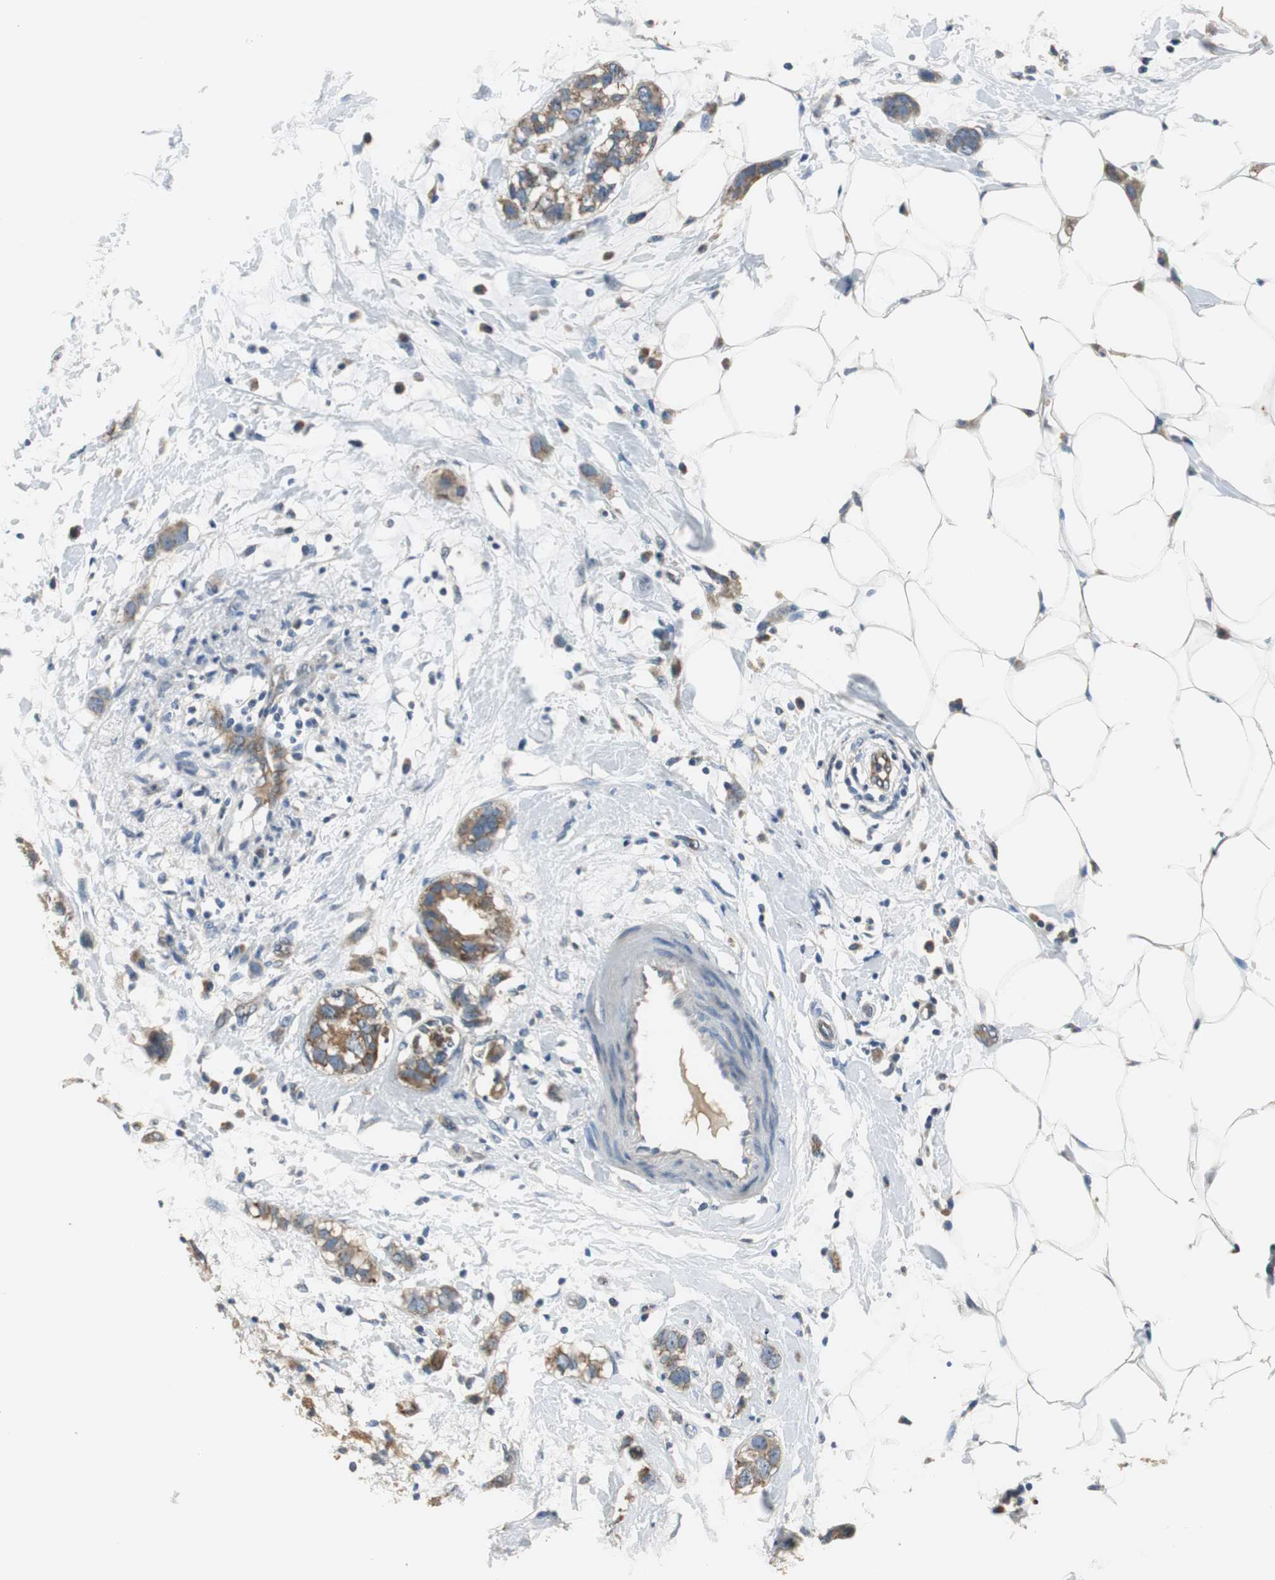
{"staining": {"intensity": "moderate", "quantity": ">75%", "location": "cytoplasmic/membranous"}, "tissue": "breast cancer", "cell_type": "Tumor cells", "image_type": "cancer", "snomed": [{"axis": "morphology", "description": "Normal tissue, NOS"}, {"axis": "morphology", "description": "Duct carcinoma"}, {"axis": "topography", "description": "Breast"}], "caption": "Moderate cytoplasmic/membranous protein positivity is seen in about >75% of tumor cells in invasive ductal carcinoma (breast). (DAB = brown stain, brightfield microscopy at high magnification).", "gene": "MTIF2", "patient": {"sex": "female", "age": 50}}